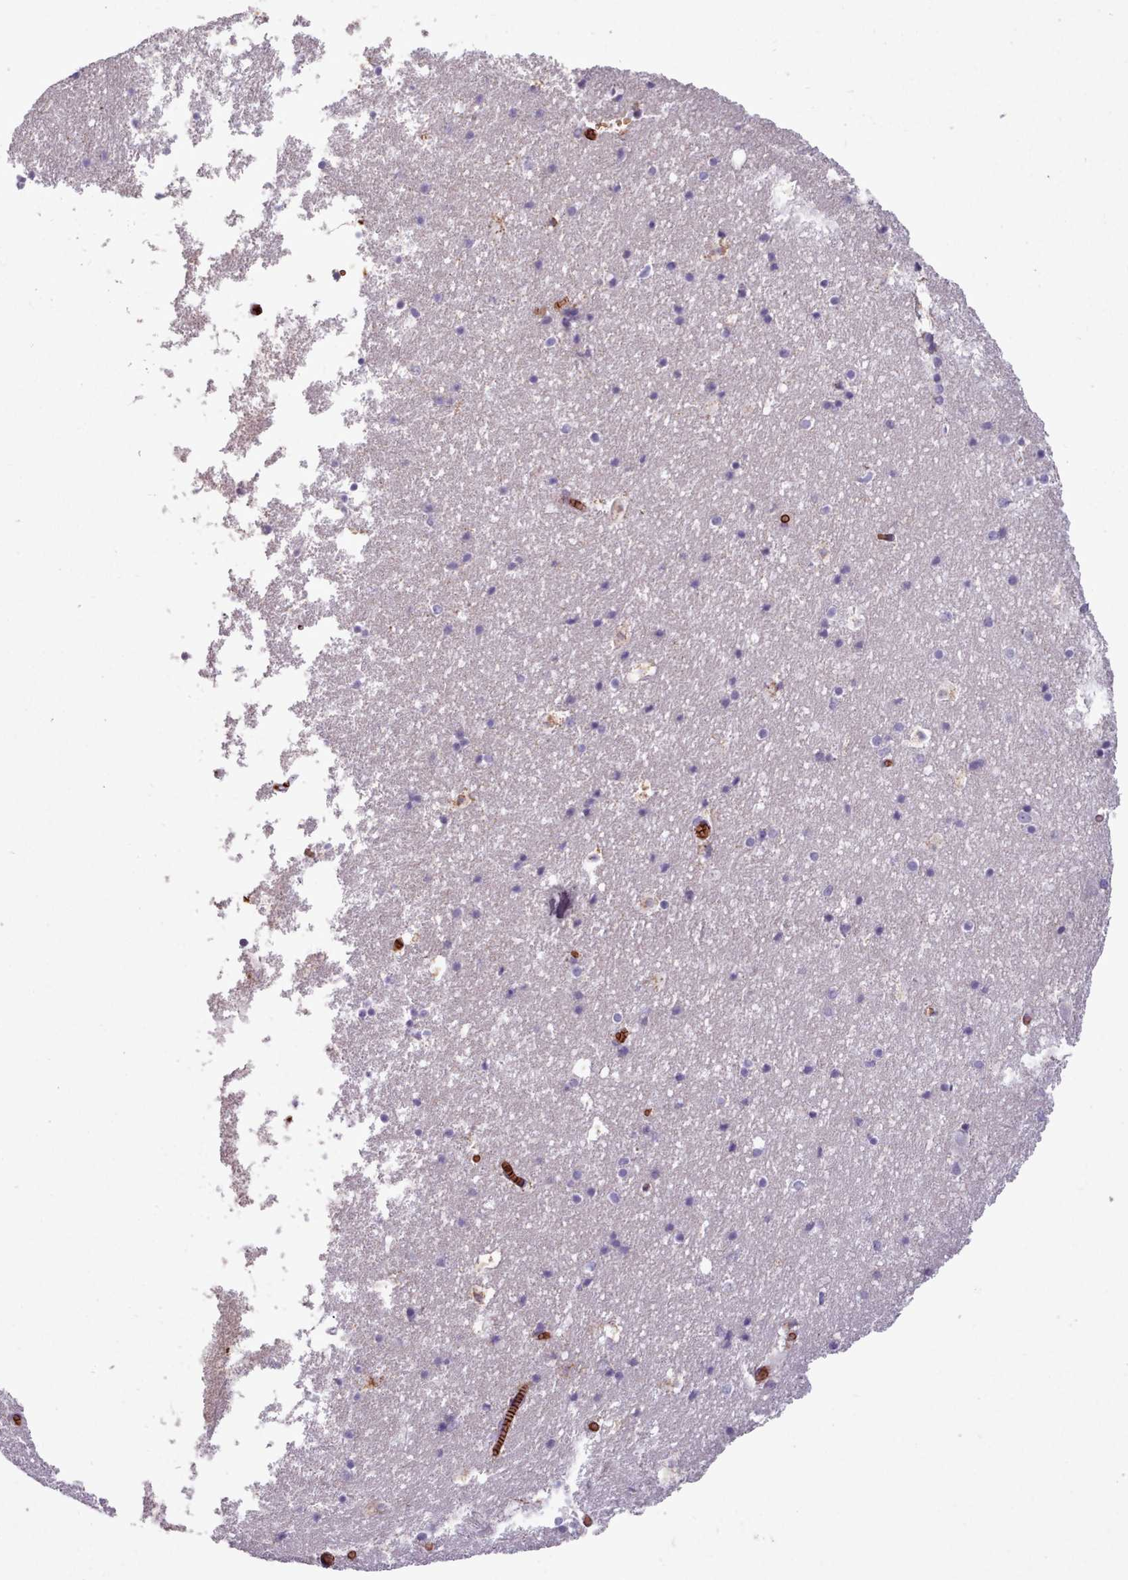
{"staining": {"intensity": "negative", "quantity": "none", "location": "none"}, "tissue": "hippocampus", "cell_type": "Glial cells", "image_type": "normal", "snomed": [{"axis": "morphology", "description": "Normal tissue, NOS"}, {"axis": "topography", "description": "Hippocampus"}], "caption": "Hippocampus stained for a protein using immunohistochemistry shows no positivity glial cells.", "gene": "AK4P3", "patient": {"sex": "female", "age": 52}}